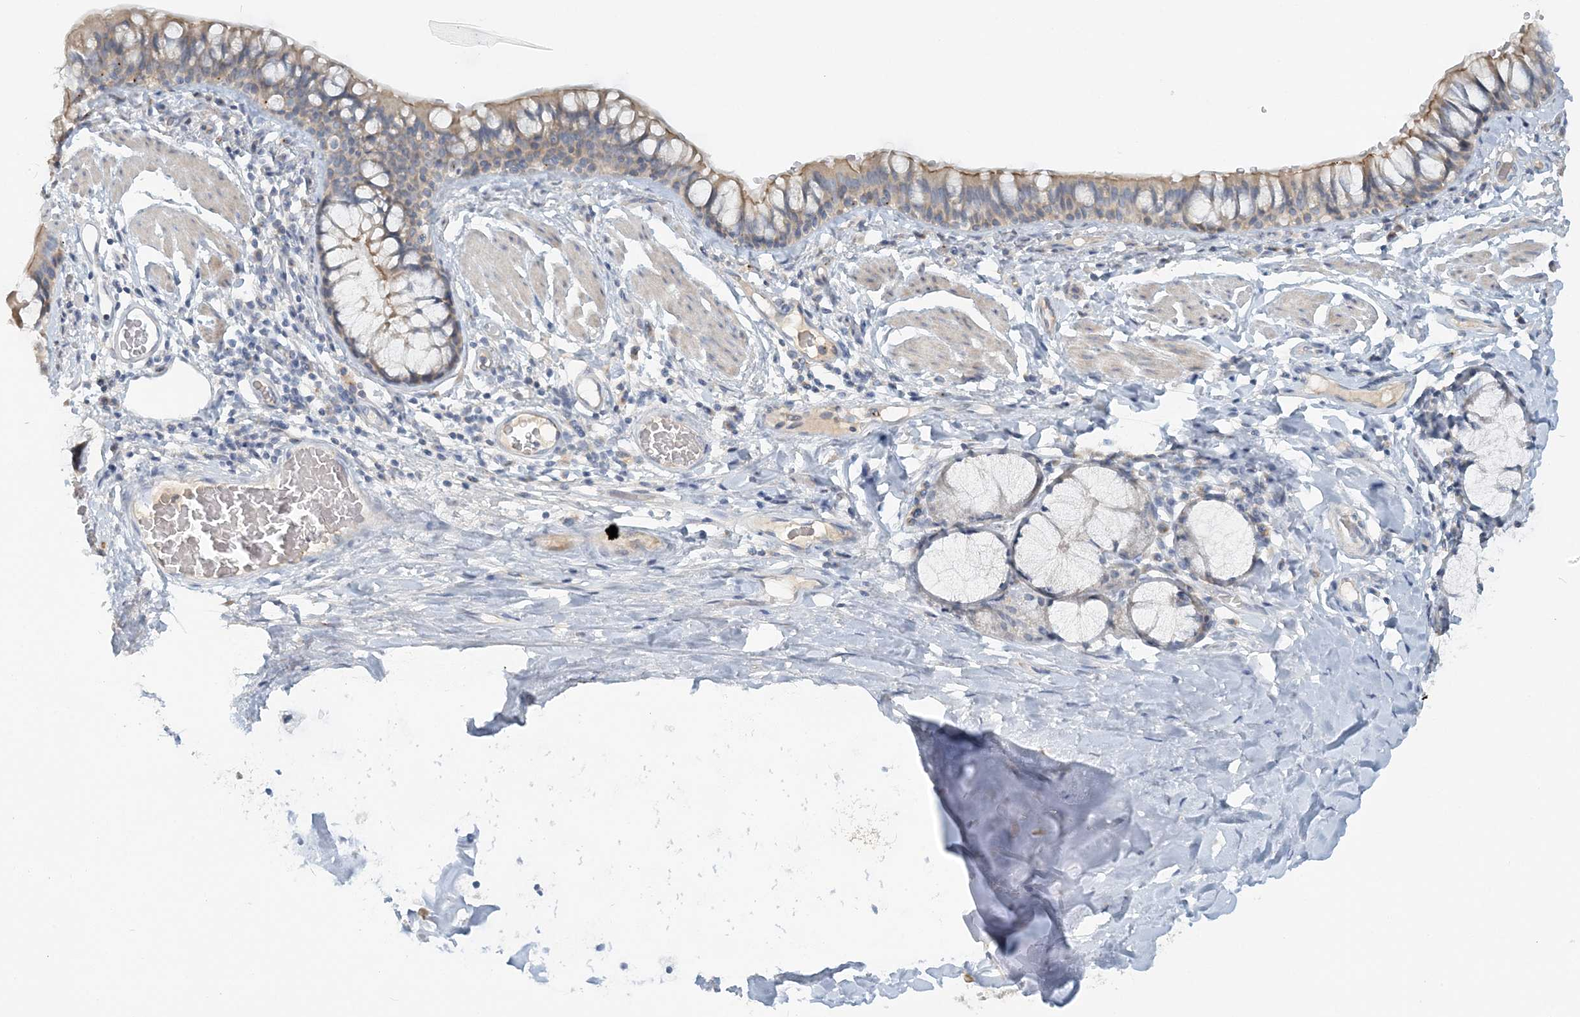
{"staining": {"intensity": "weak", "quantity": ">75%", "location": "cytoplasmic/membranous"}, "tissue": "bronchus", "cell_type": "Respiratory epithelial cells", "image_type": "normal", "snomed": [{"axis": "morphology", "description": "Normal tissue, NOS"}, {"axis": "topography", "description": "Cartilage tissue"}, {"axis": "topography", "description": "Bronchus"}], "caption": "IHC (DAB) staining of unremarkable human bronchus shows weak cytoplasmic/membranous protein expression in about >75% of respiratory epithelial cells. (brown staining indicates protein expression, while blue staining denotes nuclei).", "gene": "NAA11", "patient": {"sex": "female", "age": 36}}